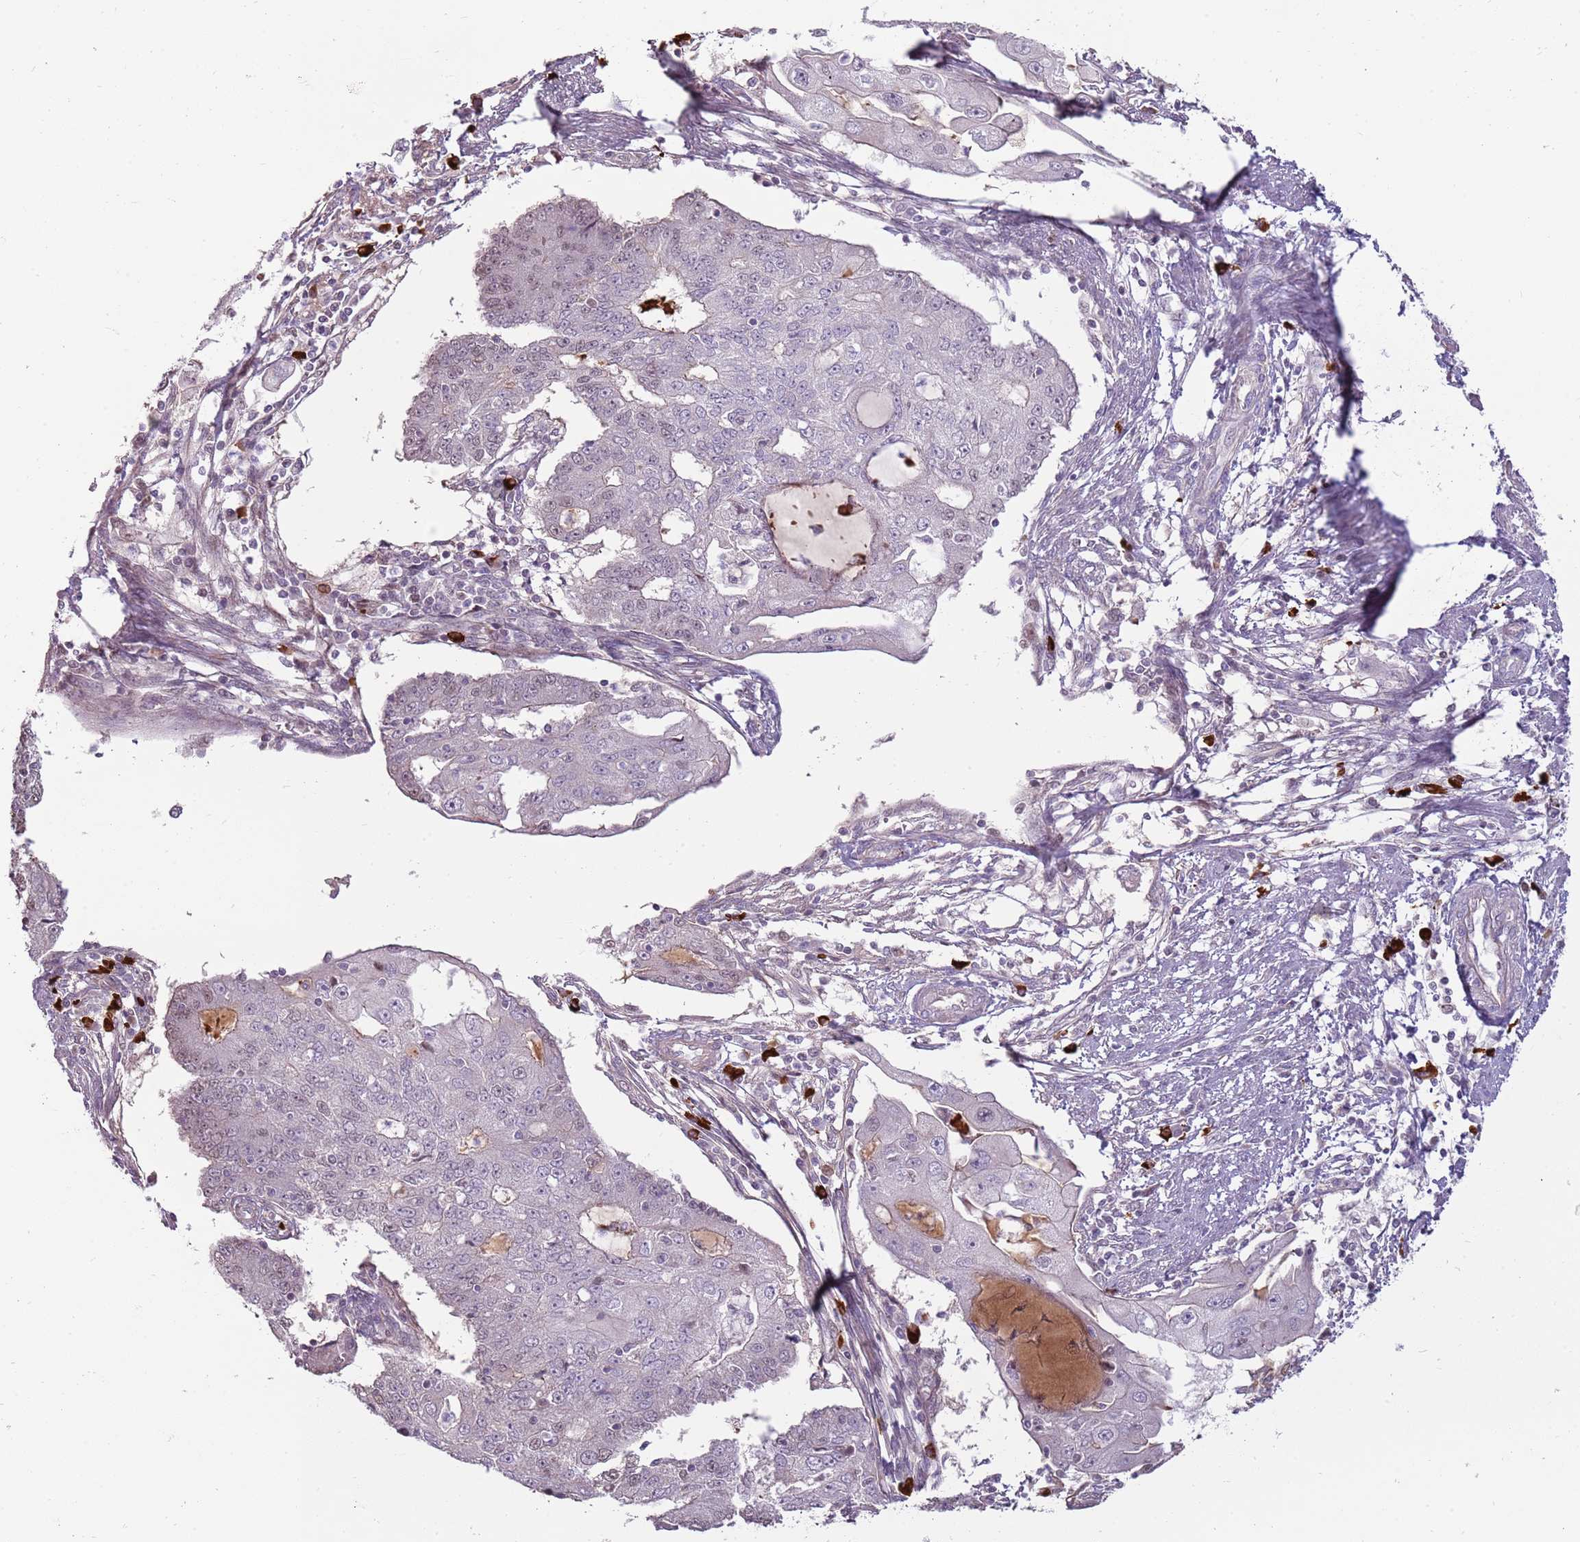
{"staining": {"intensity": "negative", "quantity": "none", "location": "none"}, "tissue": "endometrial cancer", "cell_type": "Tumor cells", "image_type": "cancer", "snomed": [{"axis": "morphology", "description": "Adenocarcinoma, NOS"}, {"axis": "topography", "description": "Endometrium"}], "caption": "Endometrial adenocarcinoma was stained to show a protein in brown. There is no significant staining in tumor cells.", "gene": "MCUB", "patient": {"sex": "female", "age": 56}}